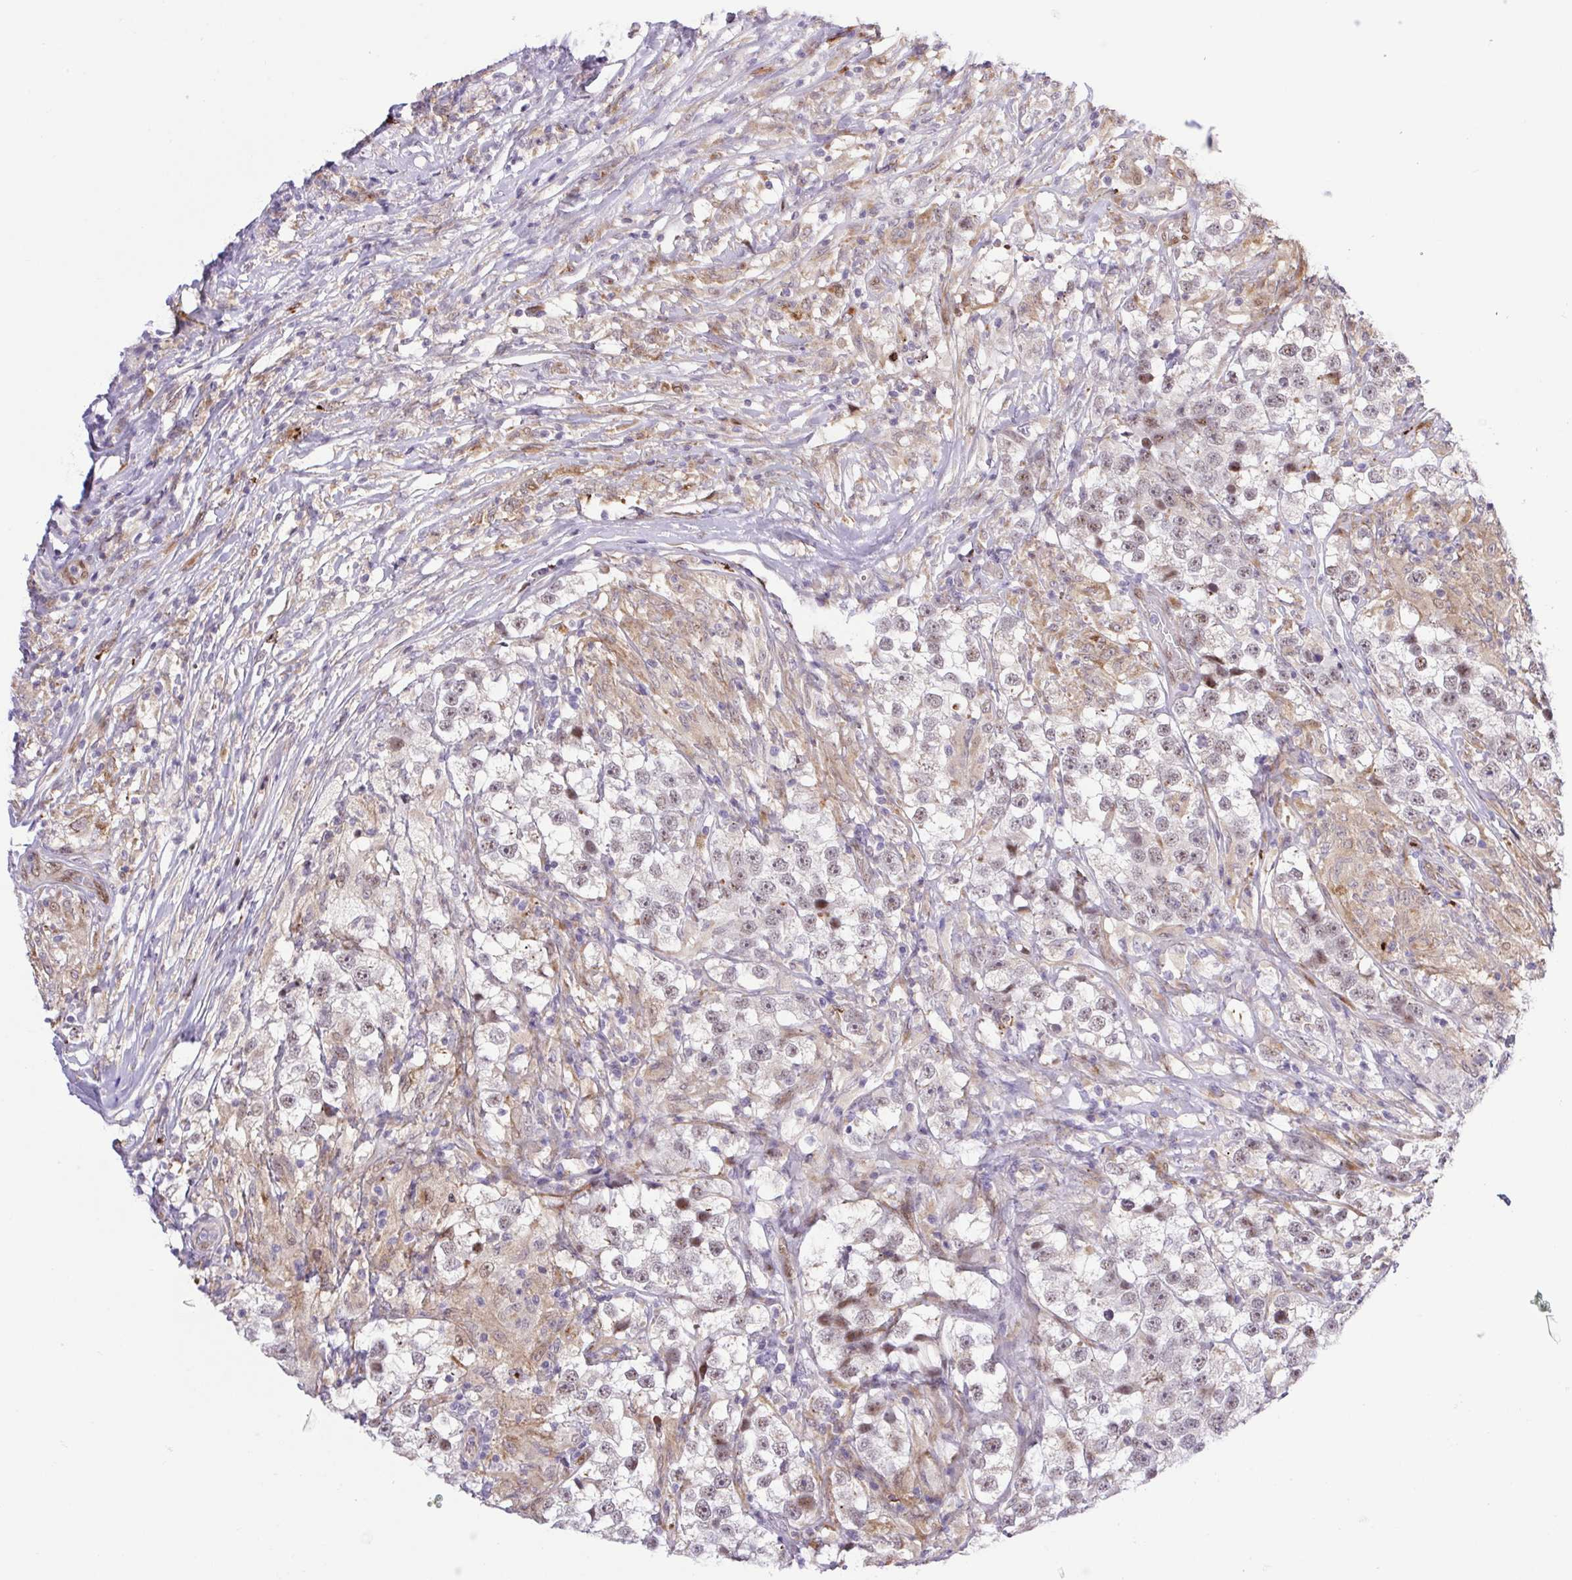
{"staining": {"intensity": "weak", "quantity": "<25%", "location": "nuclear"}, "tissue": "testis cancer", "cell_type": "Tumor cells", "image_type": "cancer", "snomed": [{"axis": "morphology", "description": "Seminoma, NOS"}, {"axis": "topography", "description": "Testis"}], "caption": "The micrograph demonstrates no significant expression in tumor cells of testis seminoma.", "gene": "ERG", "patient": {"sex": "male", "age": 46}}